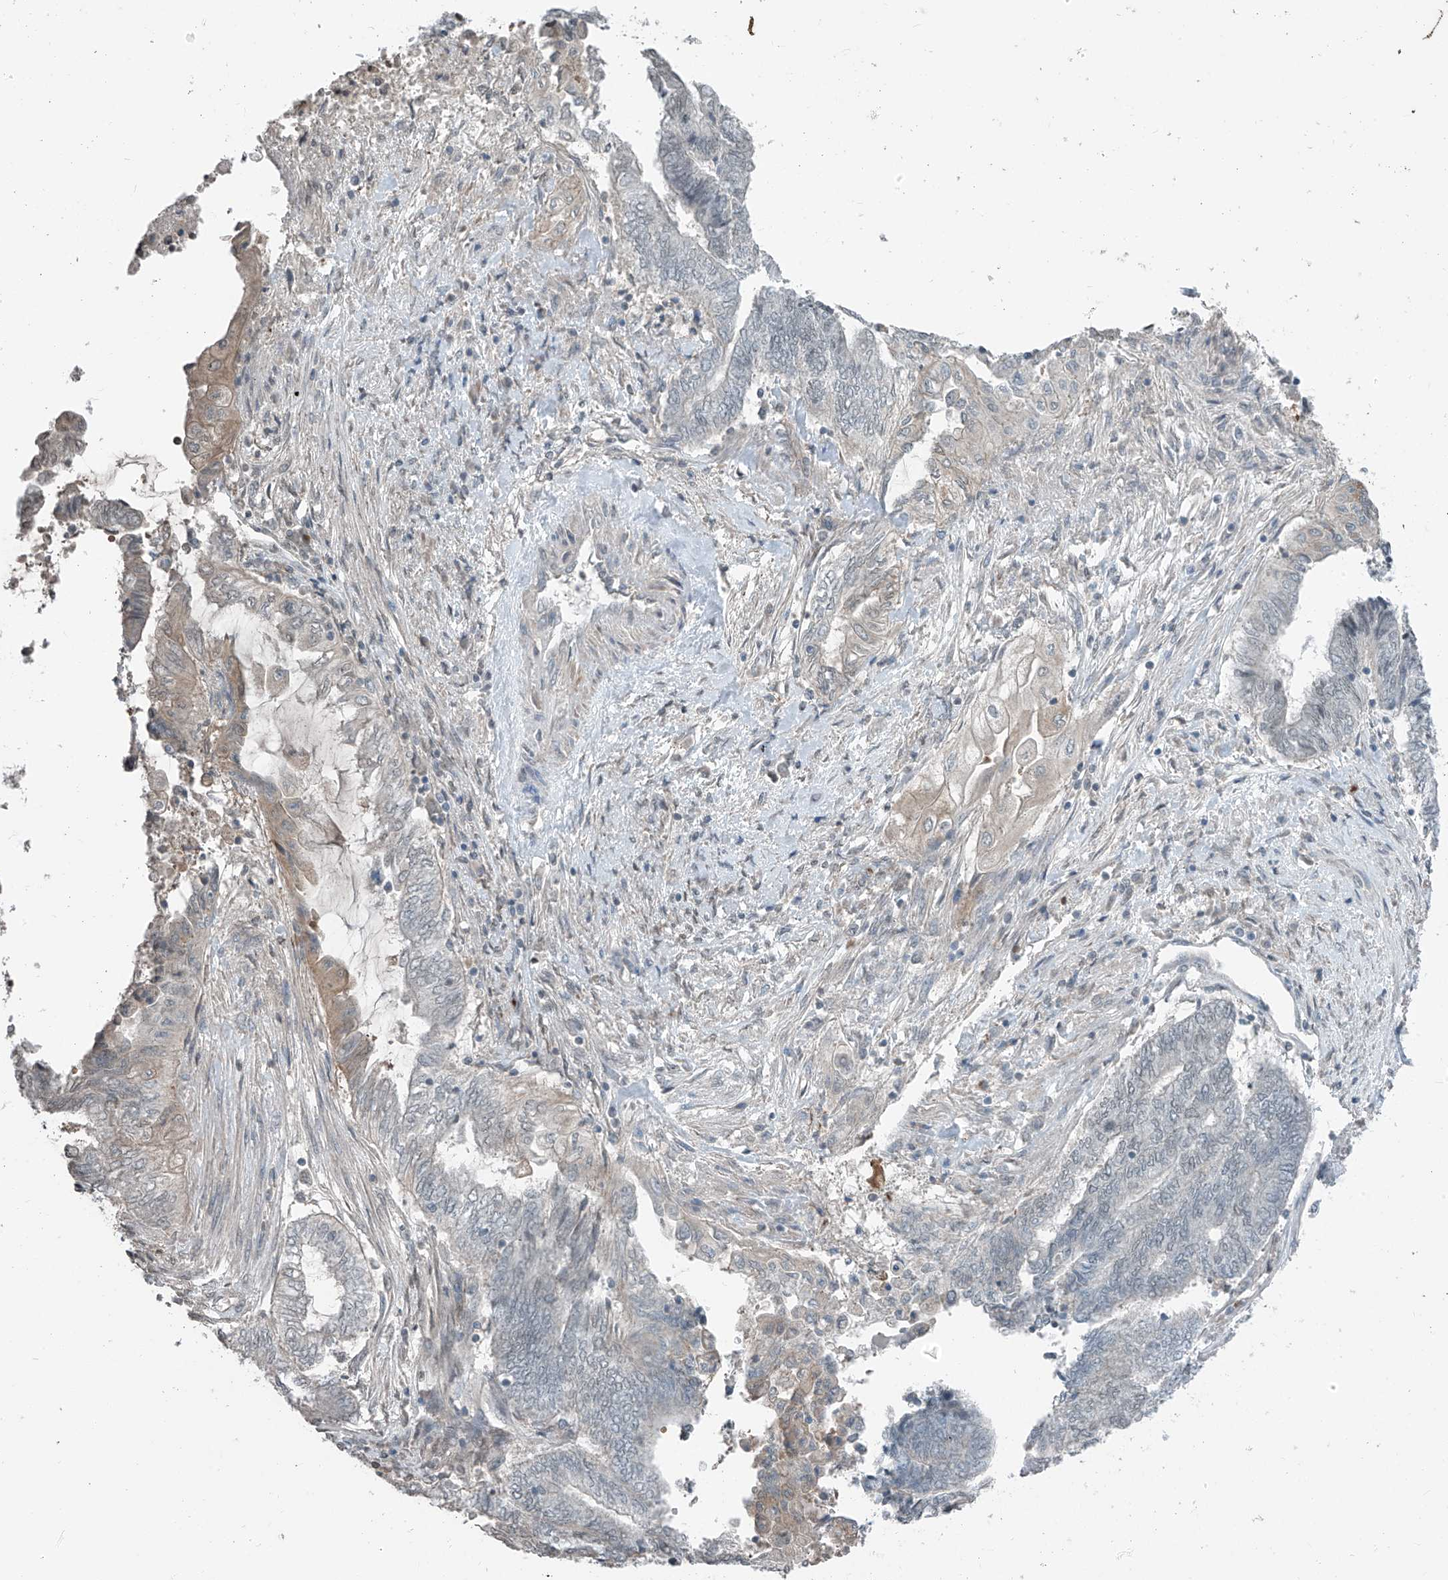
{"staining": {"intensity": "weak", "quantity": "<25%", "location": "cytoplasmic/membranous"}, "tissue": "endometrial cancer", "cell_type": "Tumor cells", "image_type": "cancer", "snomed": [{"axis": "morphology", "description": "Adenocarcinoma, NOS"}, {"axis": "topography", "description": "Uterus"}, {"axis": "topography", "description": "Endometrium"}], "caption": "The image reveals no significant positivity in tumor cells of adenocarcinoma (endometrial). The staining was performed using DAB (3,3'-diaminobenzidine) to visualize the protein expression in brown, while the nuclei were stained in blue with hematoxylin (Magnification: 20x).", "gene": "HOXA11", "patient": {"sex": "female", "age": 70}}